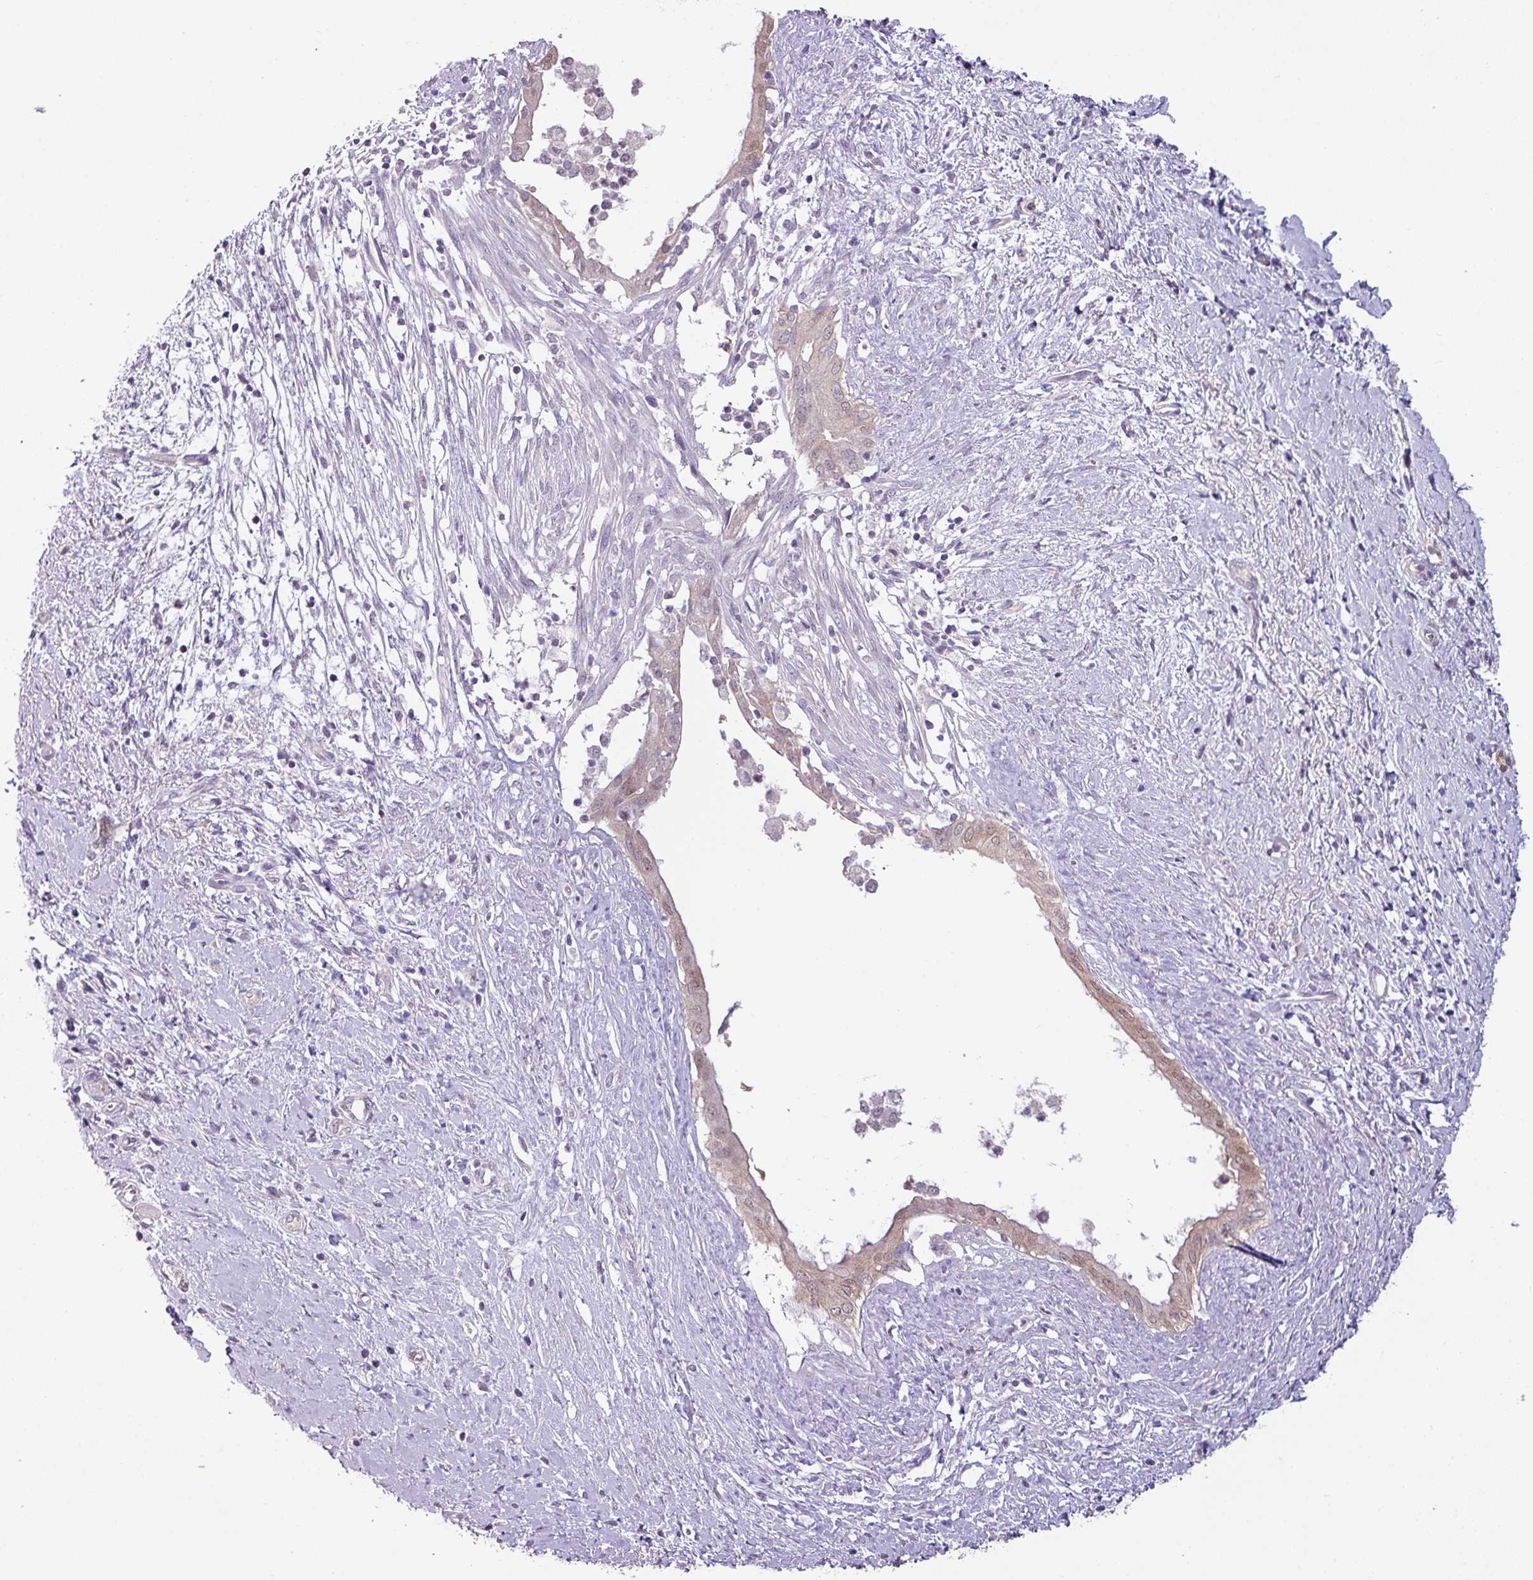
{"staining": {"intensity": "weak", "quantity": ">75%", "location": "cytoplasmic/membranous,nuclear"}, "tissue": "pancreatic cancer", "cell_type": "Tumor cells", "image_type": "cancer", "snomed": [{"axis": "morphology", "description": "Adenocarcinoma, NOS"}, {"axis": "topography", "description": "Pancreas"}], "caption": "IHC staining of pancreatic adenocarcinoma, which demonstrates low levels of weak cytoplasmic/membranous and nuclear staining in approximately >75% of tumor cells indicating weak cytoplasmic/membranous and nuclear protein positivity. The staining was performed using DAB (3,3'-diaminobenzidine) (brown) for protein detection and nuclei were counterstained in hematoxylin (blue).", "gene": "TTLL12", "patient": {"sex": "male", "age": 50}}